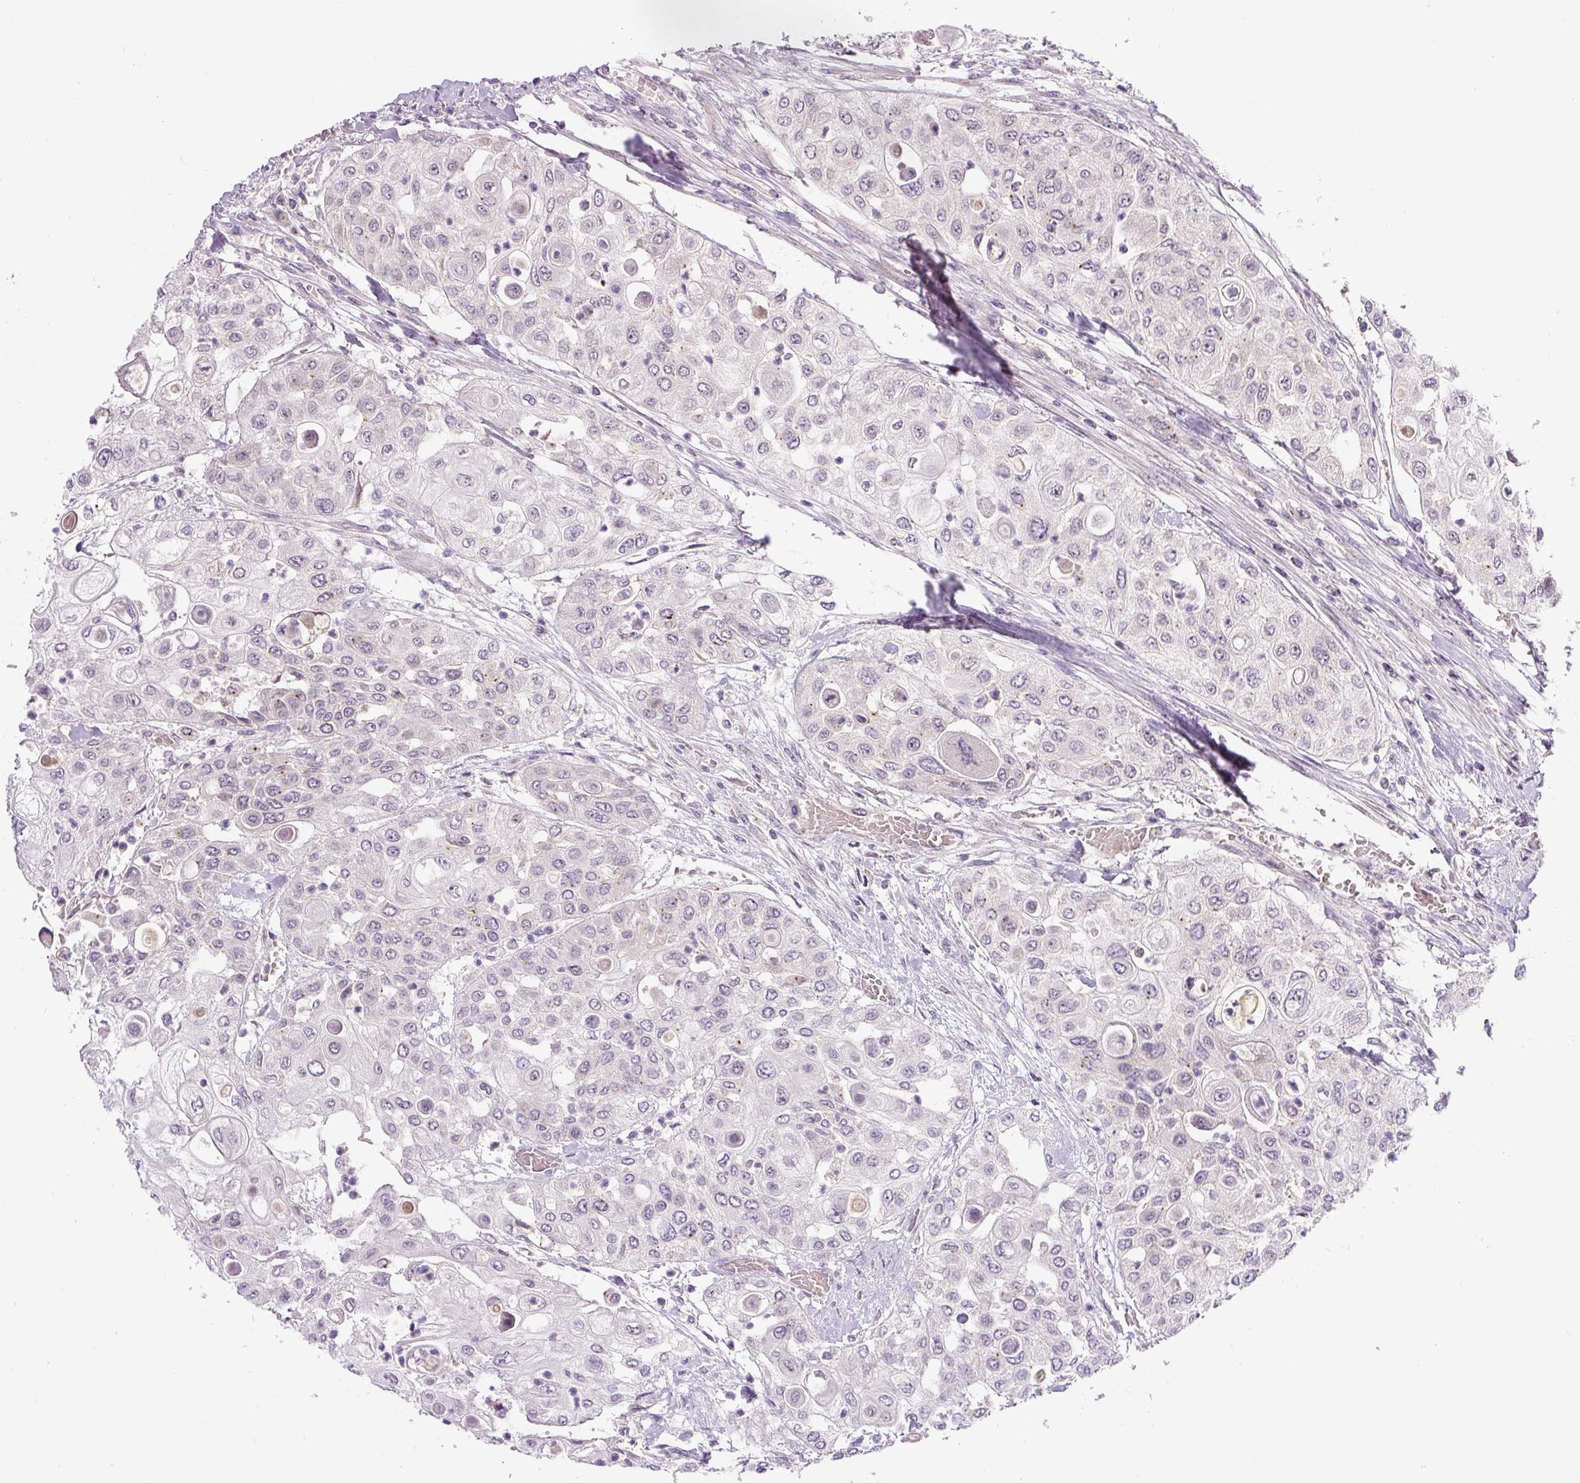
{"staining": {"intensity": "negative", "quantity": "none", "location": "none"}, "tissue": "urothelial cancer", "cell_type": "Tumor cells", "image_type": "cancer", "snomed": [{"axis": "morphology", "description": "Urothelial carcinoma, High grade"}, {"axis": "topography", "description": "Urinary bladder"}], "caption": "A high-resolution histopathology image shows IHC staining of high-grade urothelial carcinoma, which shows no significant expression in tumor cells.", "gene": "PCM1", "patient": {"sex": "female", "age": 79}}